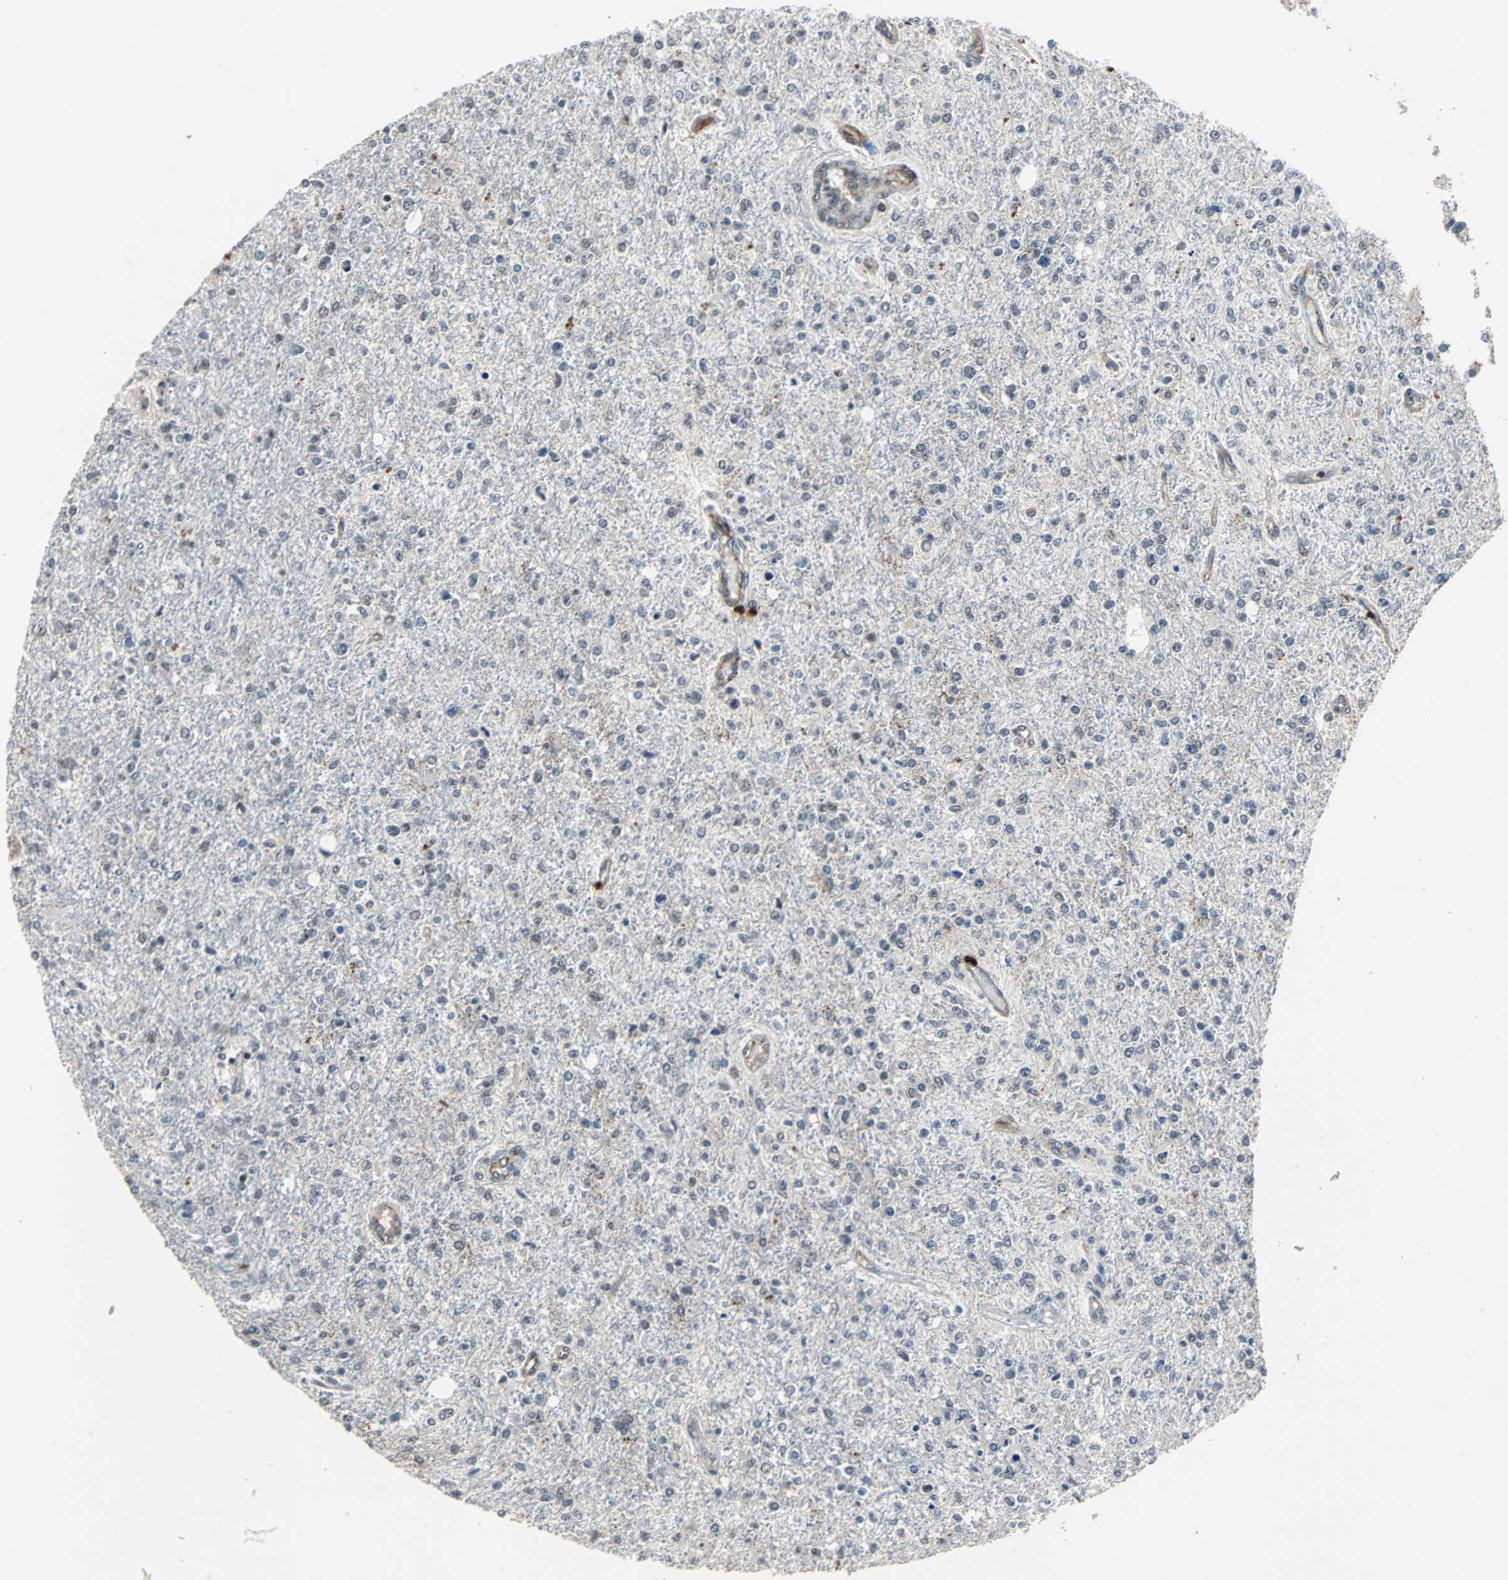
{"staining": {"intensity": "weak", "quantity": "25%-75%", "location": "cytoplasmic/membranous"}, "tissue": "glioma", "cell_type": "Tumor cells", "image_type": "cancer", "snomed": [{"axis": "morphology", "description": "Glioma, malignant, High grade"}, {"axis": "topography", "description": "Cerebral cortex"}], "caption": "Immunohistochemistry image of malignant high-grade glioma stained for a protein (brown), which demonstrates low levels of weak cytoplasmic/membranous expression in about 25%-75% of tumor cells.", "gene": "LSR", "patient": {"sex": "male", "age": 76}}